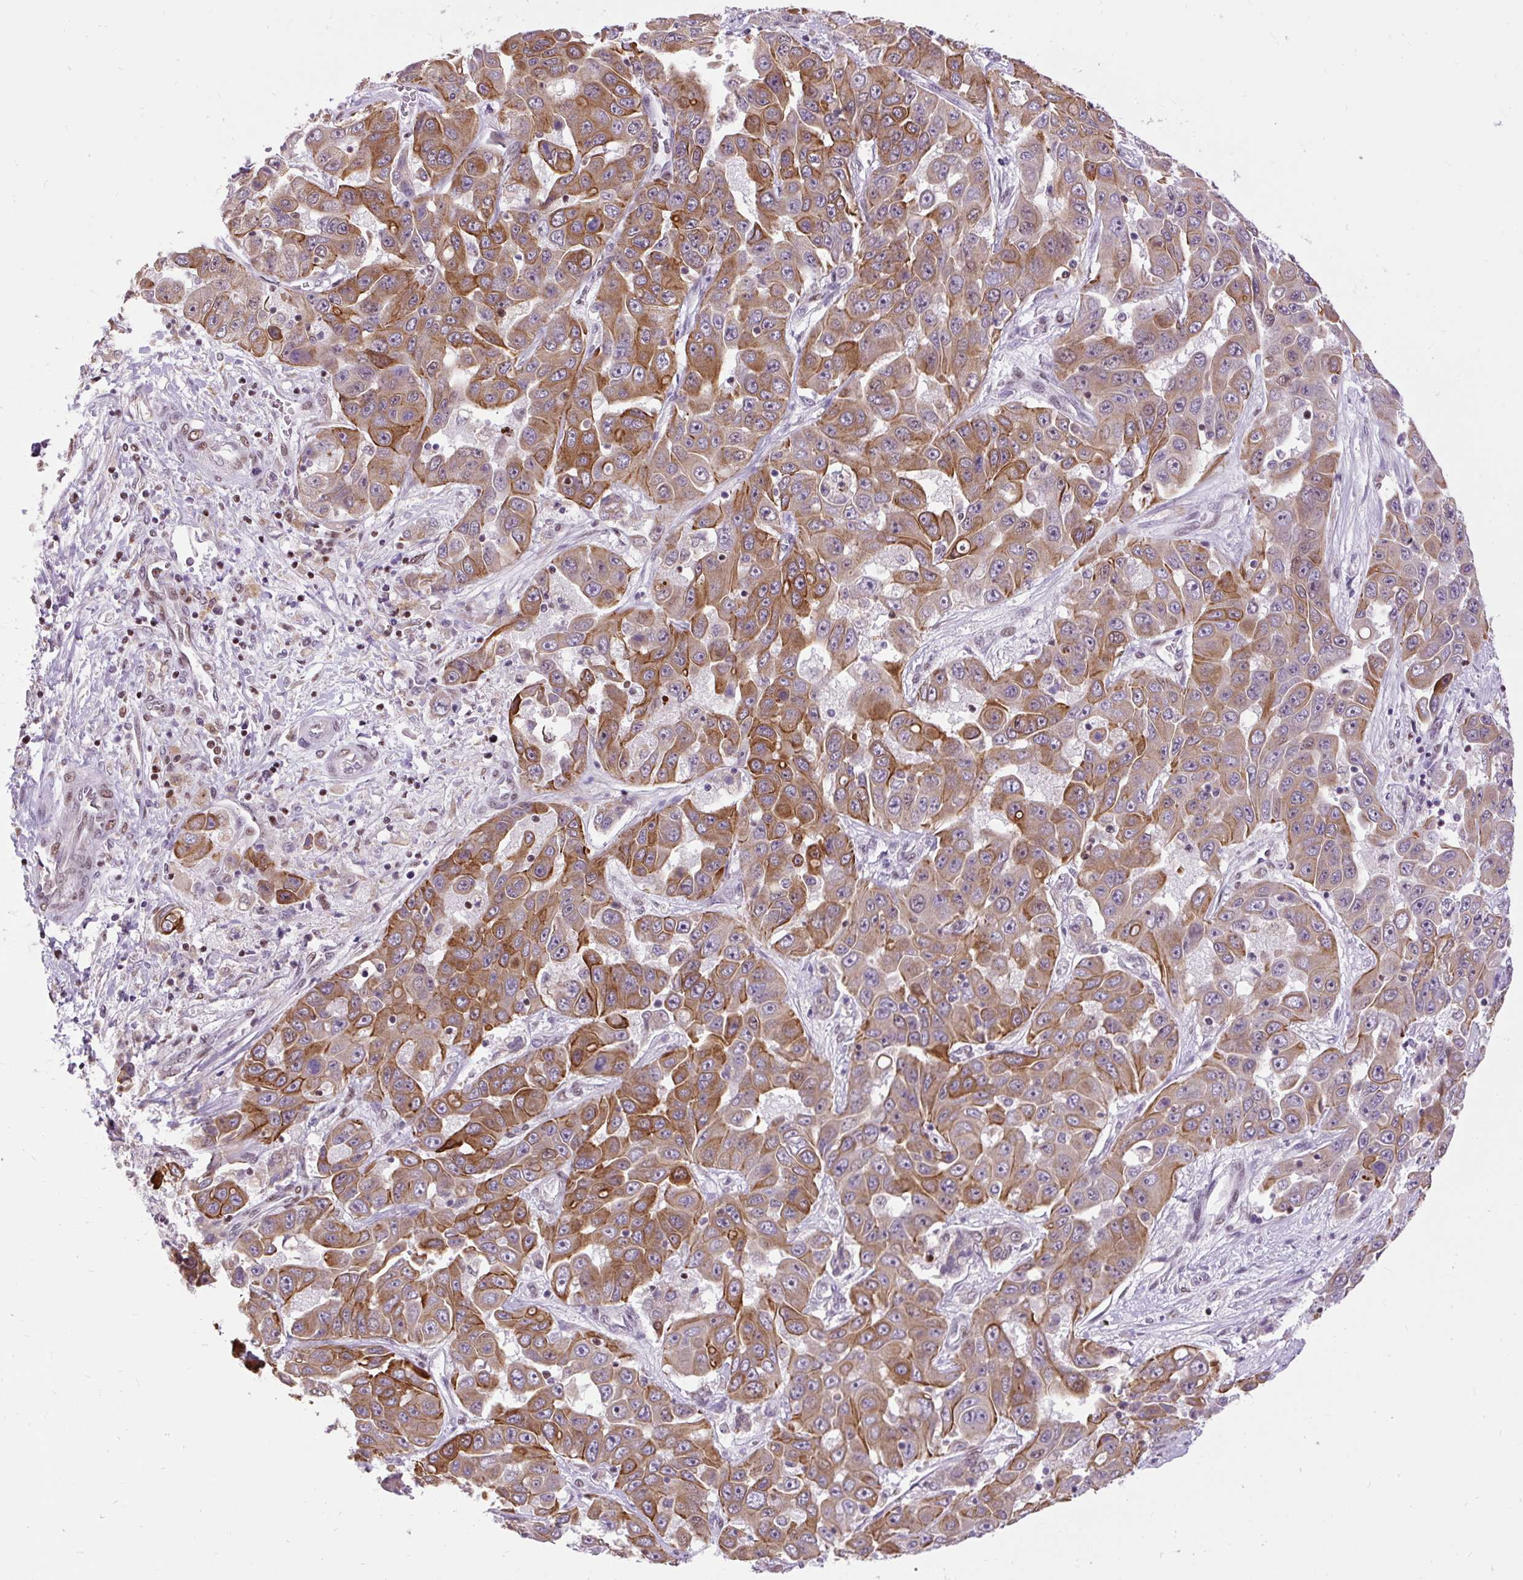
{"staining": {"intensity": "moderate", "quantity": ">75%", "location": "cytoplasmic/membranous"}, "tissue": "liver cancer", "cell_type": "Tumor cells", "image_type": "cancer", "snomed": [{"axis": "morphology", "description": "Cholangiocarcinoma"}, {"axis": "topography", "description": "Liver"}], "caption": "Liver cancer stained for a protein demonstrates moderate cytoplasmic/membranous positivity in tumor cells. The staining is performed using DAB (3,3'-diaminobenzidine) brown chromogen to label protein expression. The nuclei are counter-stained blue using hematoxylin.", "gene": "ZNF672", "patient": {"sex": "female", "age": 52}}